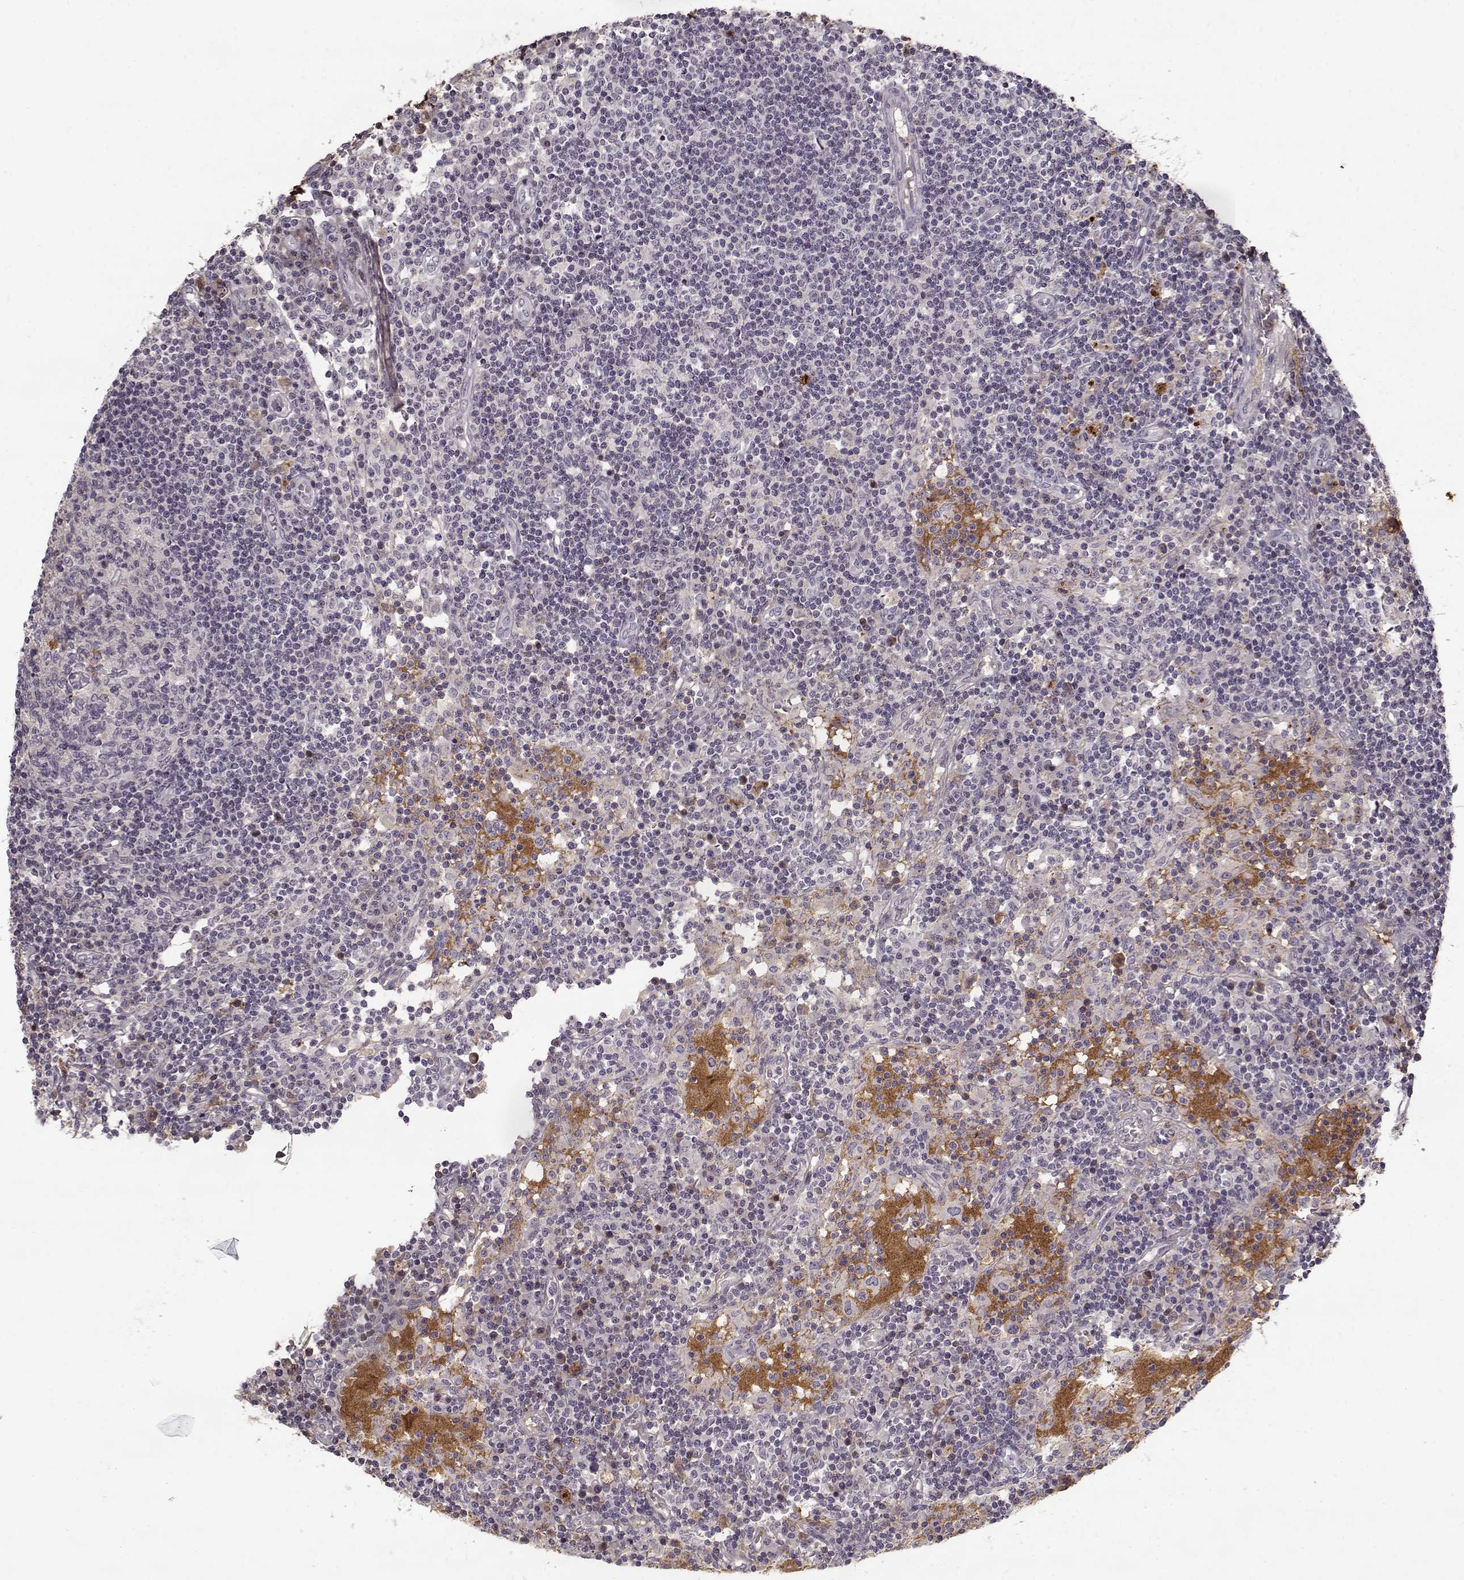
{"staining": {"intensity": "negative", "quantity": "none", "location": "none"}, "tissue": "lymph node", "cell_type": "Germinal center cells", "image_type": "normal", "snomed": [{"axis": "morphology", "description": "Normal tissue, NOS"}, {"axis": "topography", "description": "Lymph node"}], "caption": "This is a photomicrograph of immunohistochemistry (IHC) staining of benign lymph node, which shows no positivity in germinal center cells.", "gene": "LUM", "patient": {"sex": "female", "age": 72}}